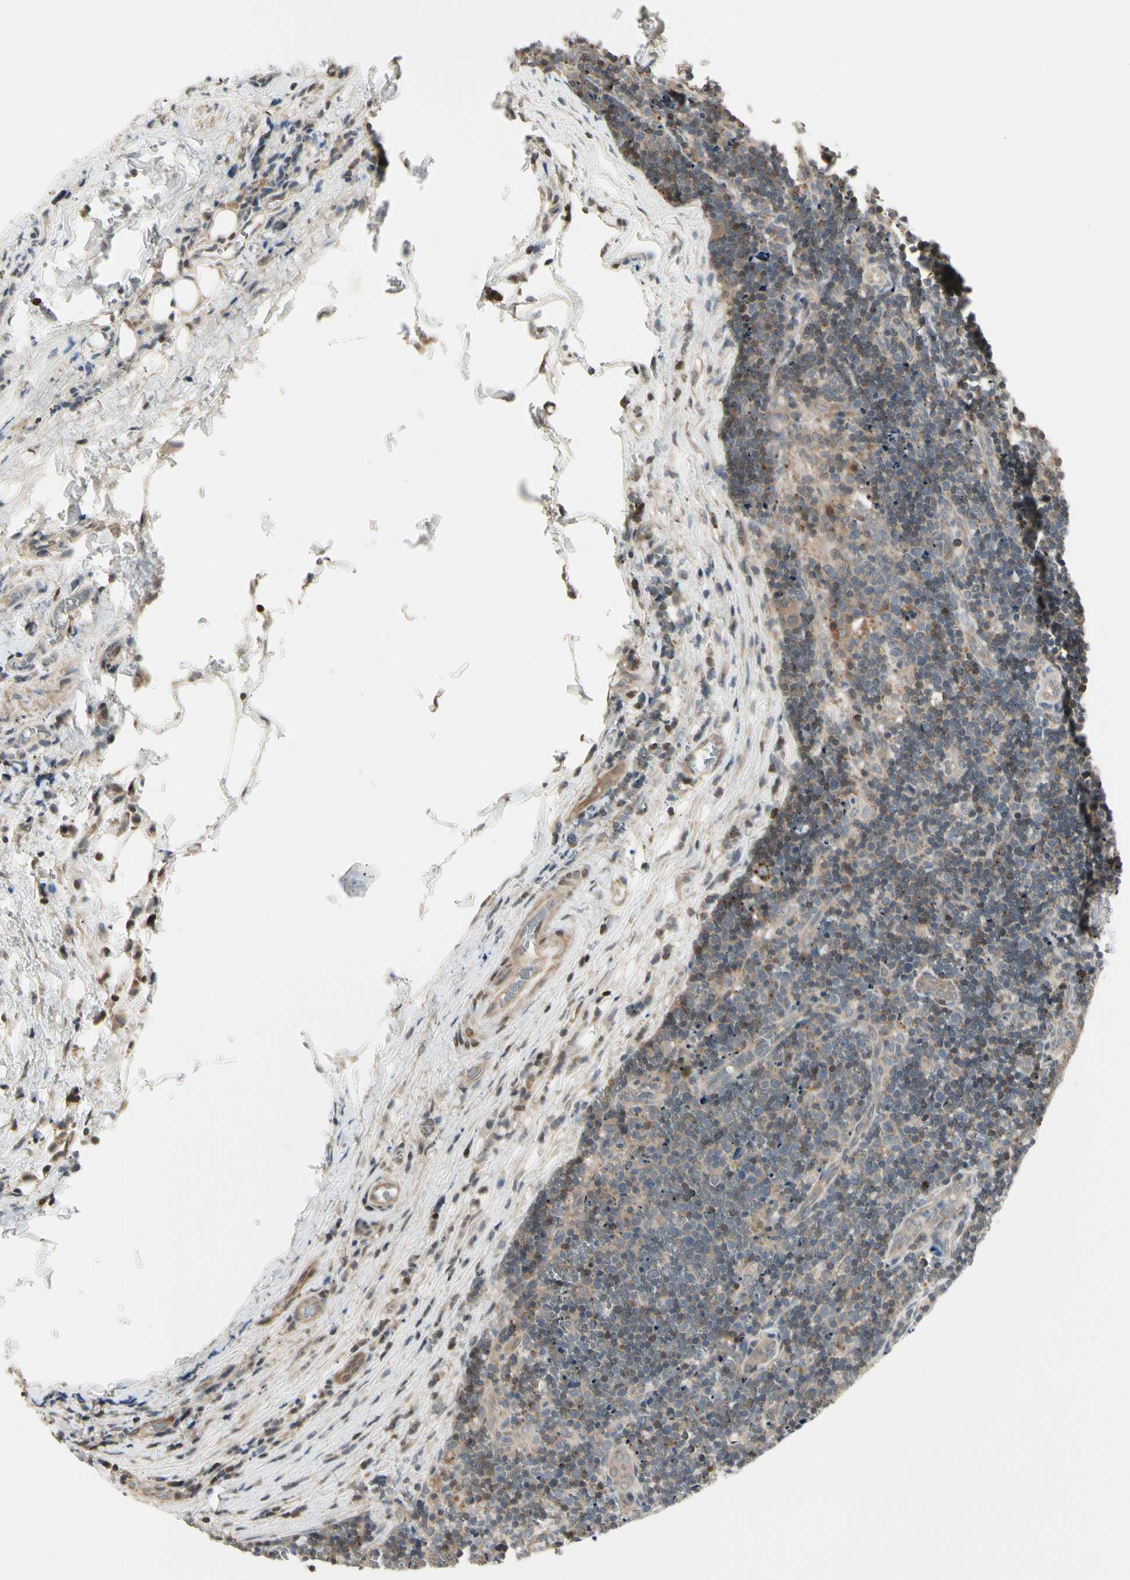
{"staining": {"intensity": "weak", "quantity": ">75%", "location": "cytoplasmic/membranous"}, "tissue": "lymph node", "cell_type": "Germinal center cells", "image_type": "normal", "snomed": [{"axis": "morphology", "description": "Normal tissue, NOS"}, {"axis": "topography", "description": "Lymph node"}, {"axis": "topography", "description": "Salivary gland"}], "caption": "Weak cytoplasmic/membranous staining for a protein is identified in approximately >75% of germinal center cells of unremarkable lymph node using immunohistochemistry.", "gene": "EVC", "patient": {"sex": "male", "age": 8}}